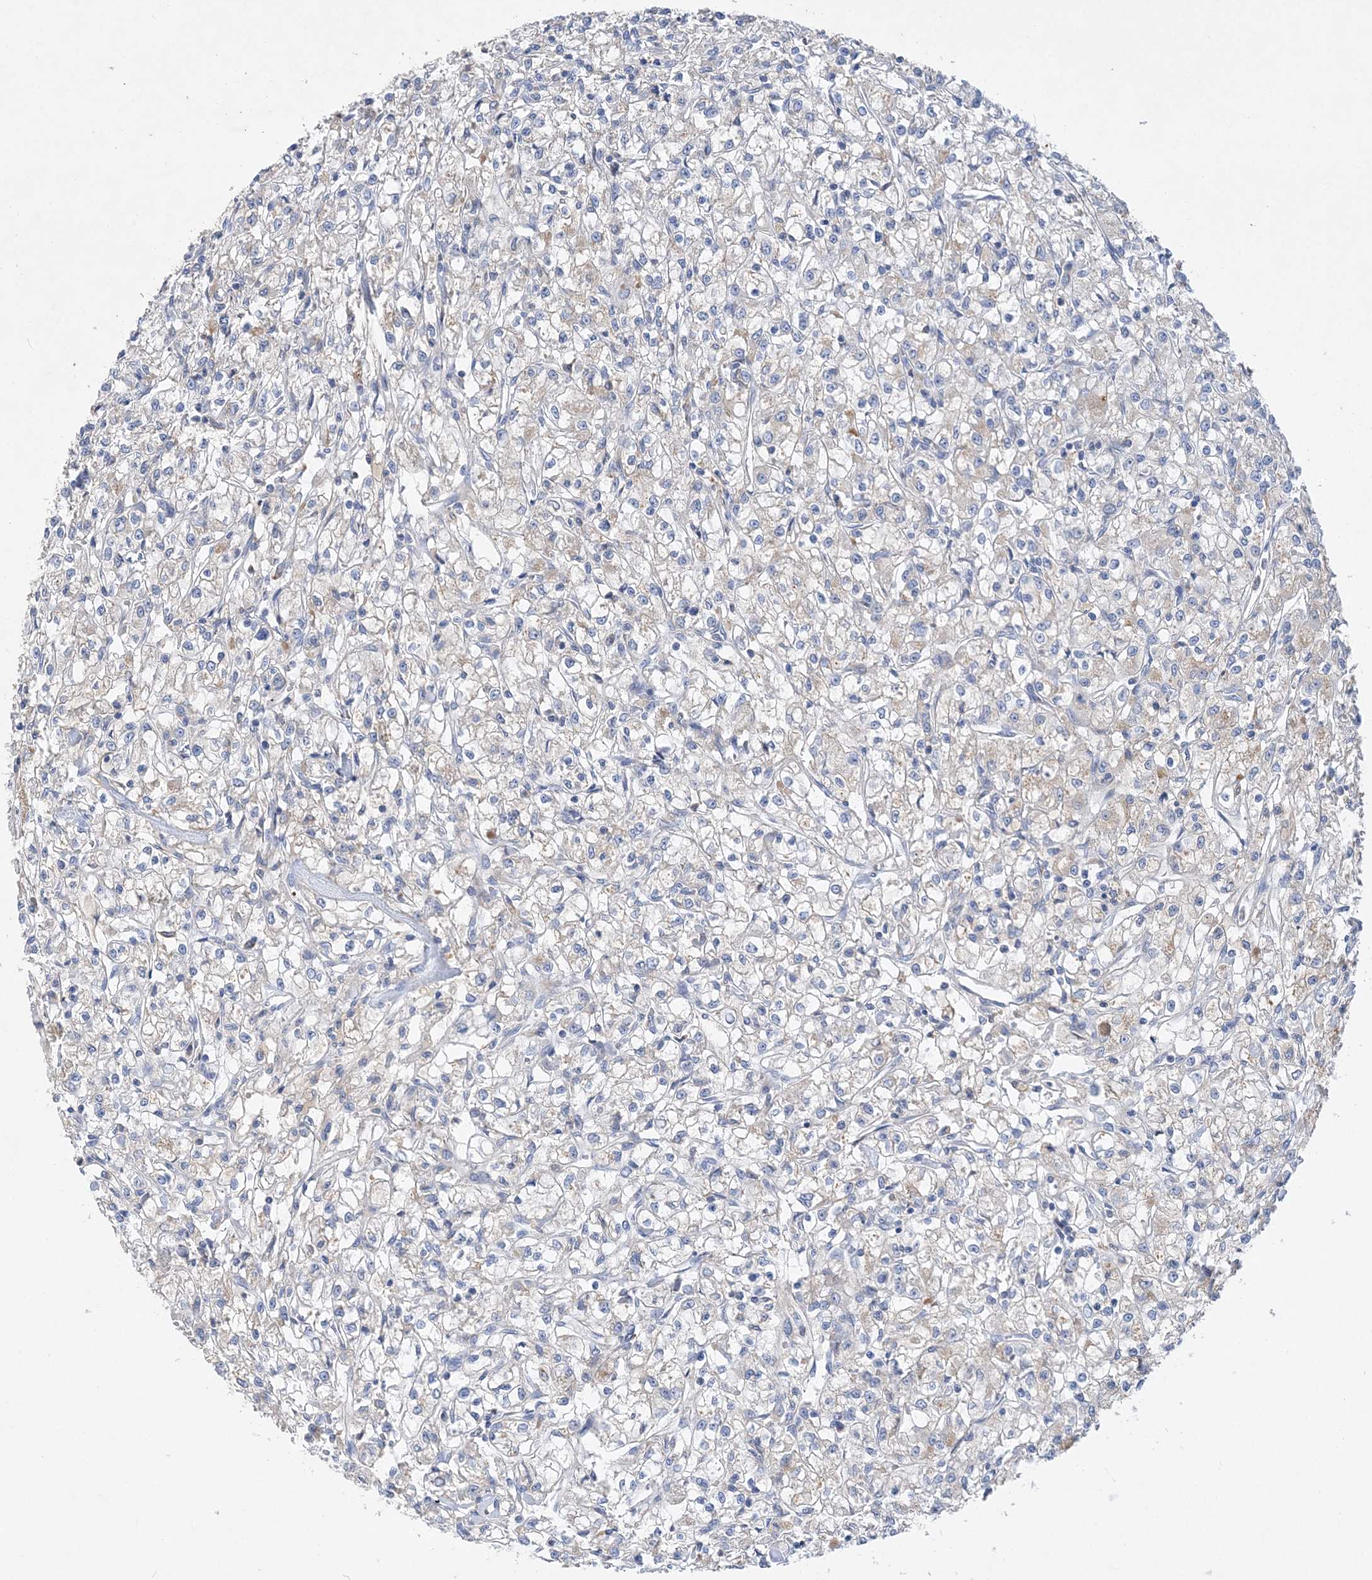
{"staining": {"intensity": "negative", "quantity": "none", "location": "none"}, "tissue": "renal cancer", "cell_type": "Tumor cells", "image_type": "cancer", "snomed": [{"axis": "morphology", "description": "Adenocarcinoma, NOS"}, {"axis": "topography", "description": "Kidney"}], "caption": "DAB (3,3'-diaminobenzidine) immunohistochemical staining of renal cancer displays no significant positivity in tumor cells. The staining was performed using DAB to visualize the protein expression in brown, while the nuclei were stained in blue with hematoxylin (Magnification: 20x).", "gene": "GRINA", "patient": {"sex": "female", "age": 59}}